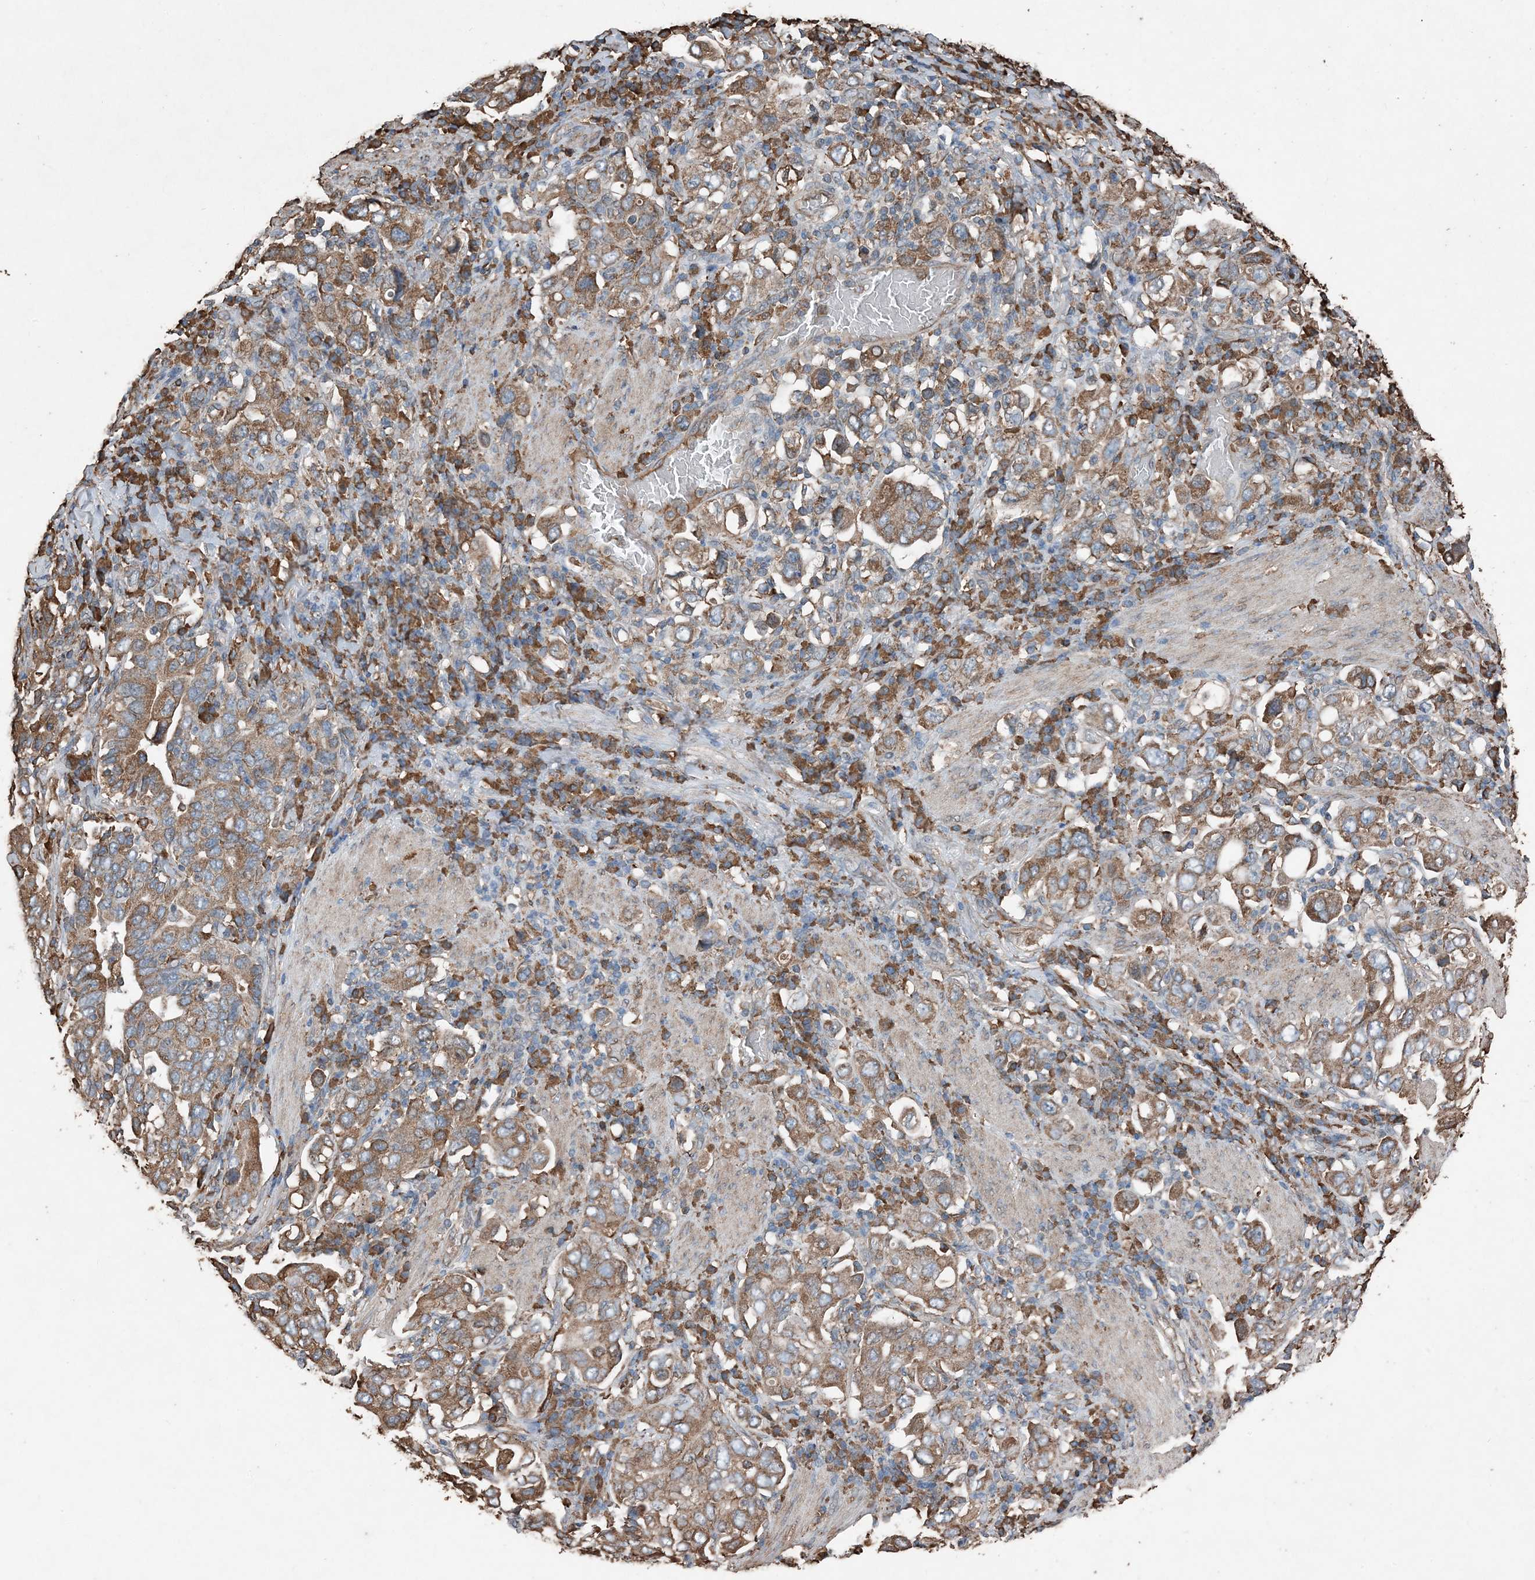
{"staining": {"intensity": "moderate", "quantity": ">75%", "location": "cytoplasmic/membranous"}, "tissue": "stomach cancer", "cell_type": "Tumor cells", "image_type": "cancer", "snomed": [{"axis": "morphology", "description": "Adenocarcinoma, NOS"}, {"axis": "topography", "description": "Stomach, upper"}], "caption": "High-magnification brightfield microscopy of stomach cancer (adenocarcinoma) stained with DAB (brown) and counterstained with hematoxylin (blue). tumor cells exhibit moderate cytoplasmic/membranous positivity is identified in approximately>75% of cells.", "gene": "PDIA6", "patient": {"sex": "male", "age": 62}}